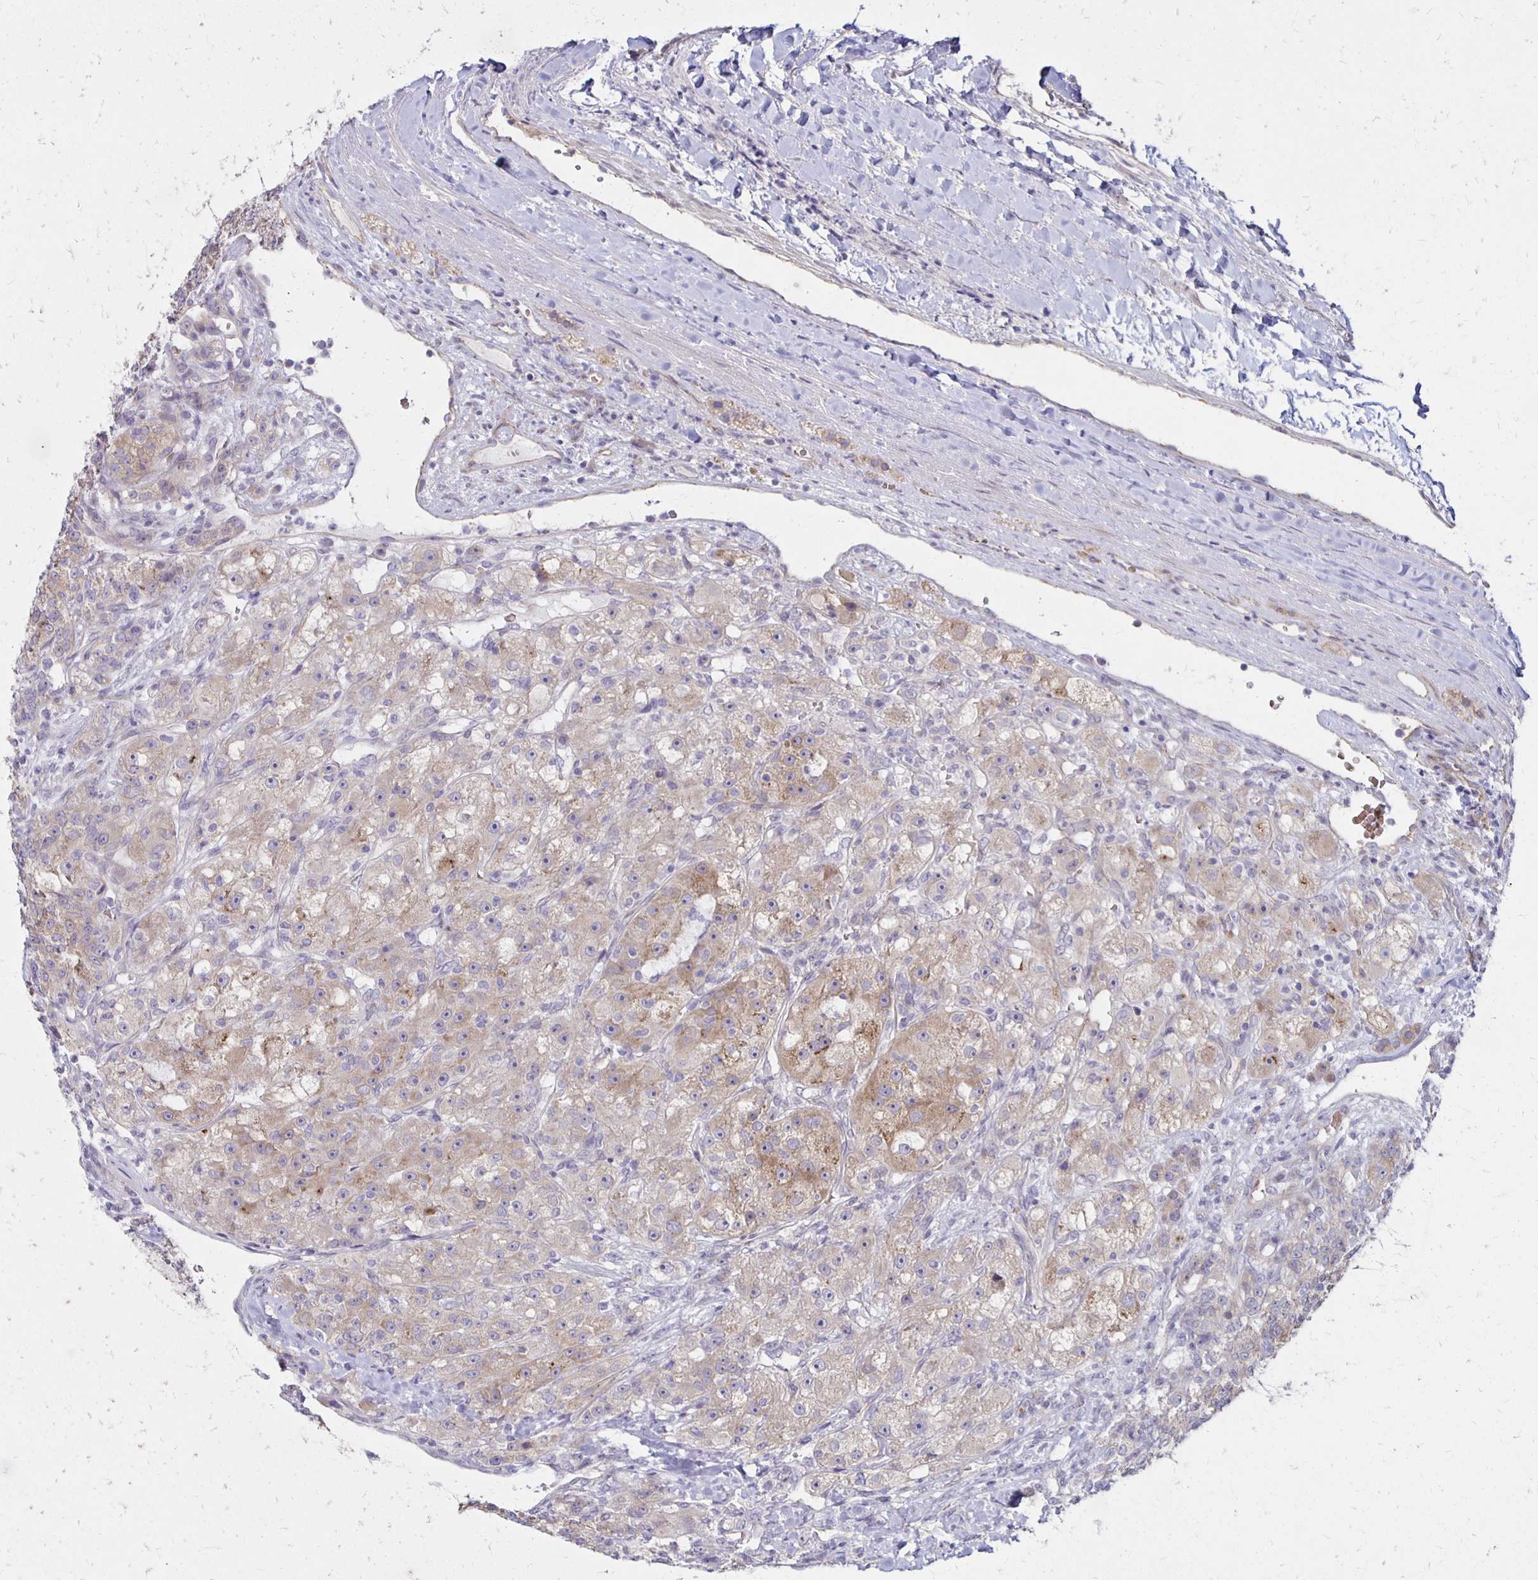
{"staining": {"intensity": "weak", "quantity": "25%-75%", "location": "cytoplasmic/membranous"}, "tissue": "renal cancer", "cell_type": "Tumor cells", "image_type": "cancer", "snomed": [{"axis": "morphology", "description": "Adenocarcinoma, NOS"}, {"axis": "topography", "description": "Kidney"}], "caption": "Immunohistochemistry (IHC) of human adenocarcinoma (renal) exhibits low levels of weak cytoplasmic/membranous positivity in approximately 25%-75% of tumor cells.", "gene": "KATNBL1", "patient": {"sex": "female", "age": 63}}